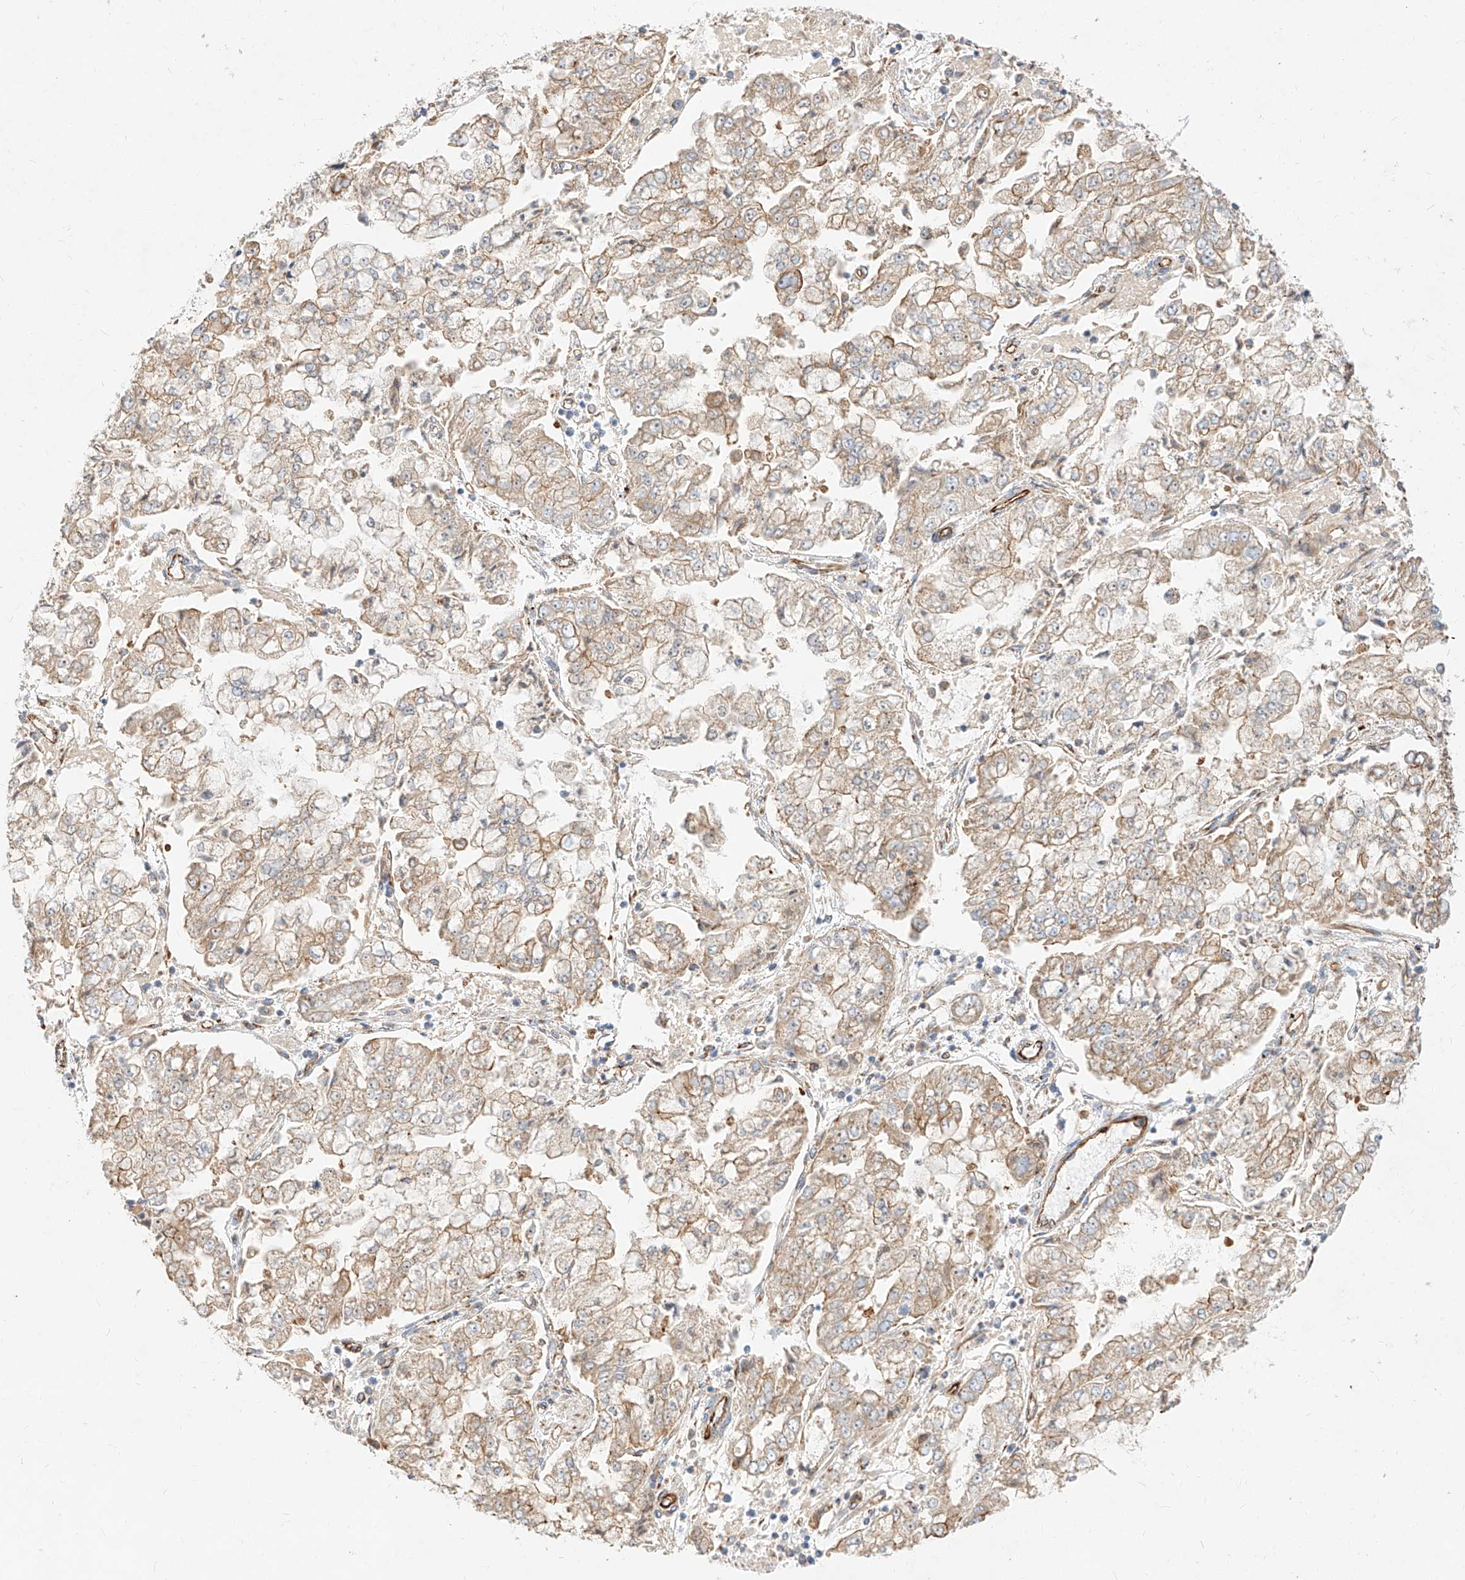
{"staining": {"intensity": "moderate", "quantity": "<25%", "location": "cytoplasmic/membranous"}, "tissue": "stomach cancer", "cell_type": "Tumor cells", "image_type": "cancer", "snomed": [{"axis": "morphology", "description": "Adenocarcinoma, NOS"}, {"axis": "topography", "description": "Stomach"}], "caption": "DAB (3,3'-diaminobenzidine) immunohistochemical staining of stomach cancer exhibits moderate cytoplasmic/membranous protein positivity in about <25% of tumor cells.", "gene": "CSGALNACT2", "patient": {"sex": "male", "age": 76}}